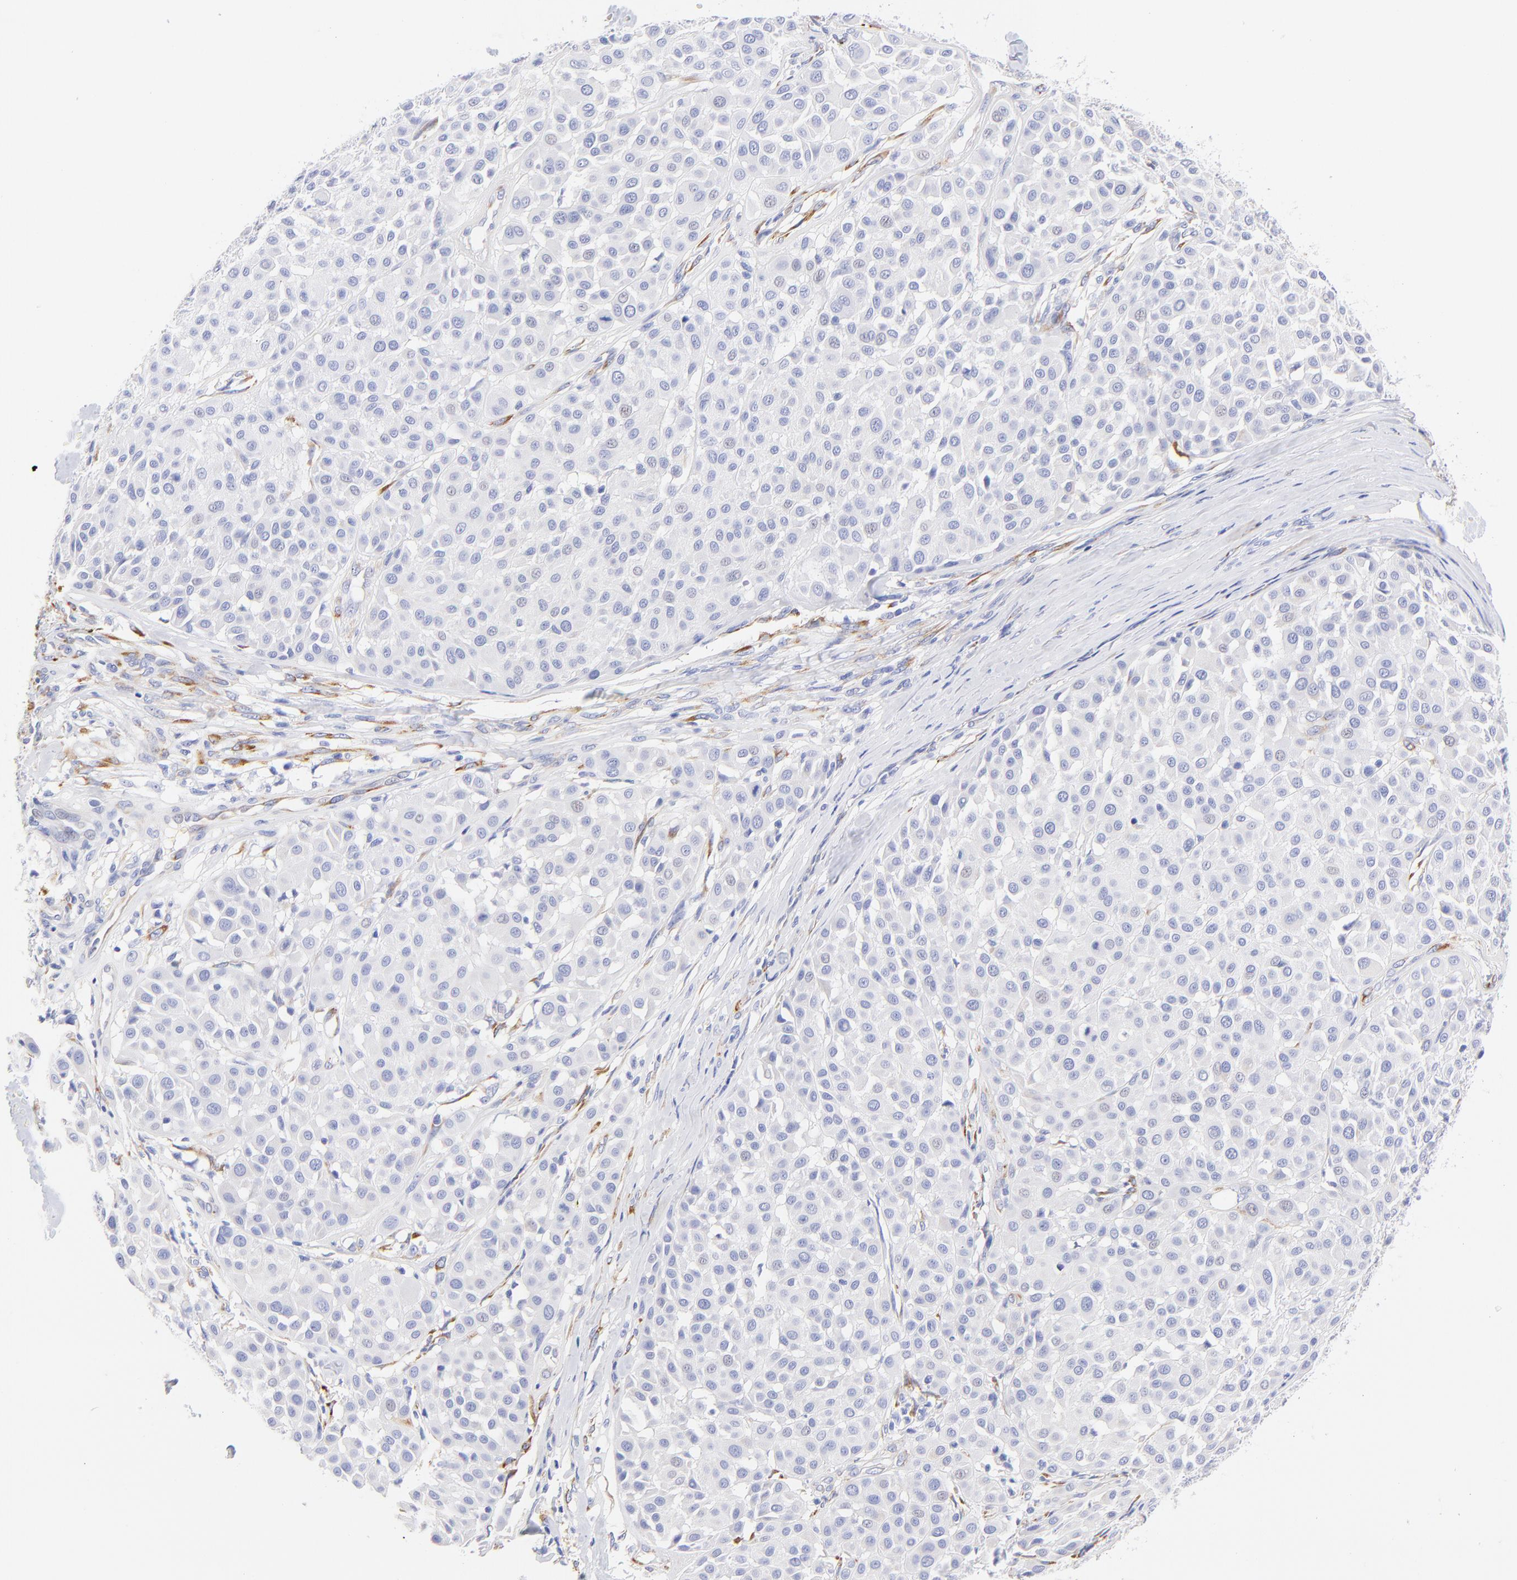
{"staining": {"intensity": "negative", "quantity": "none", "location": "none"}, "tissue": "melanoma", "cell_type": "Tumor cells", "image_type": "cancer", "snomed": [{"axis": "morphology", "description": "Malignant melanoma, Metastatic site"}, {"axis": "topography", "description": "Soft tissue"}], "caption": "This is an IHC histopathology image of human melanoma. There is no positivity in tumor cells.", "gene": "C1QTNF6", "patient": {"sex": "male", "age": 41}}